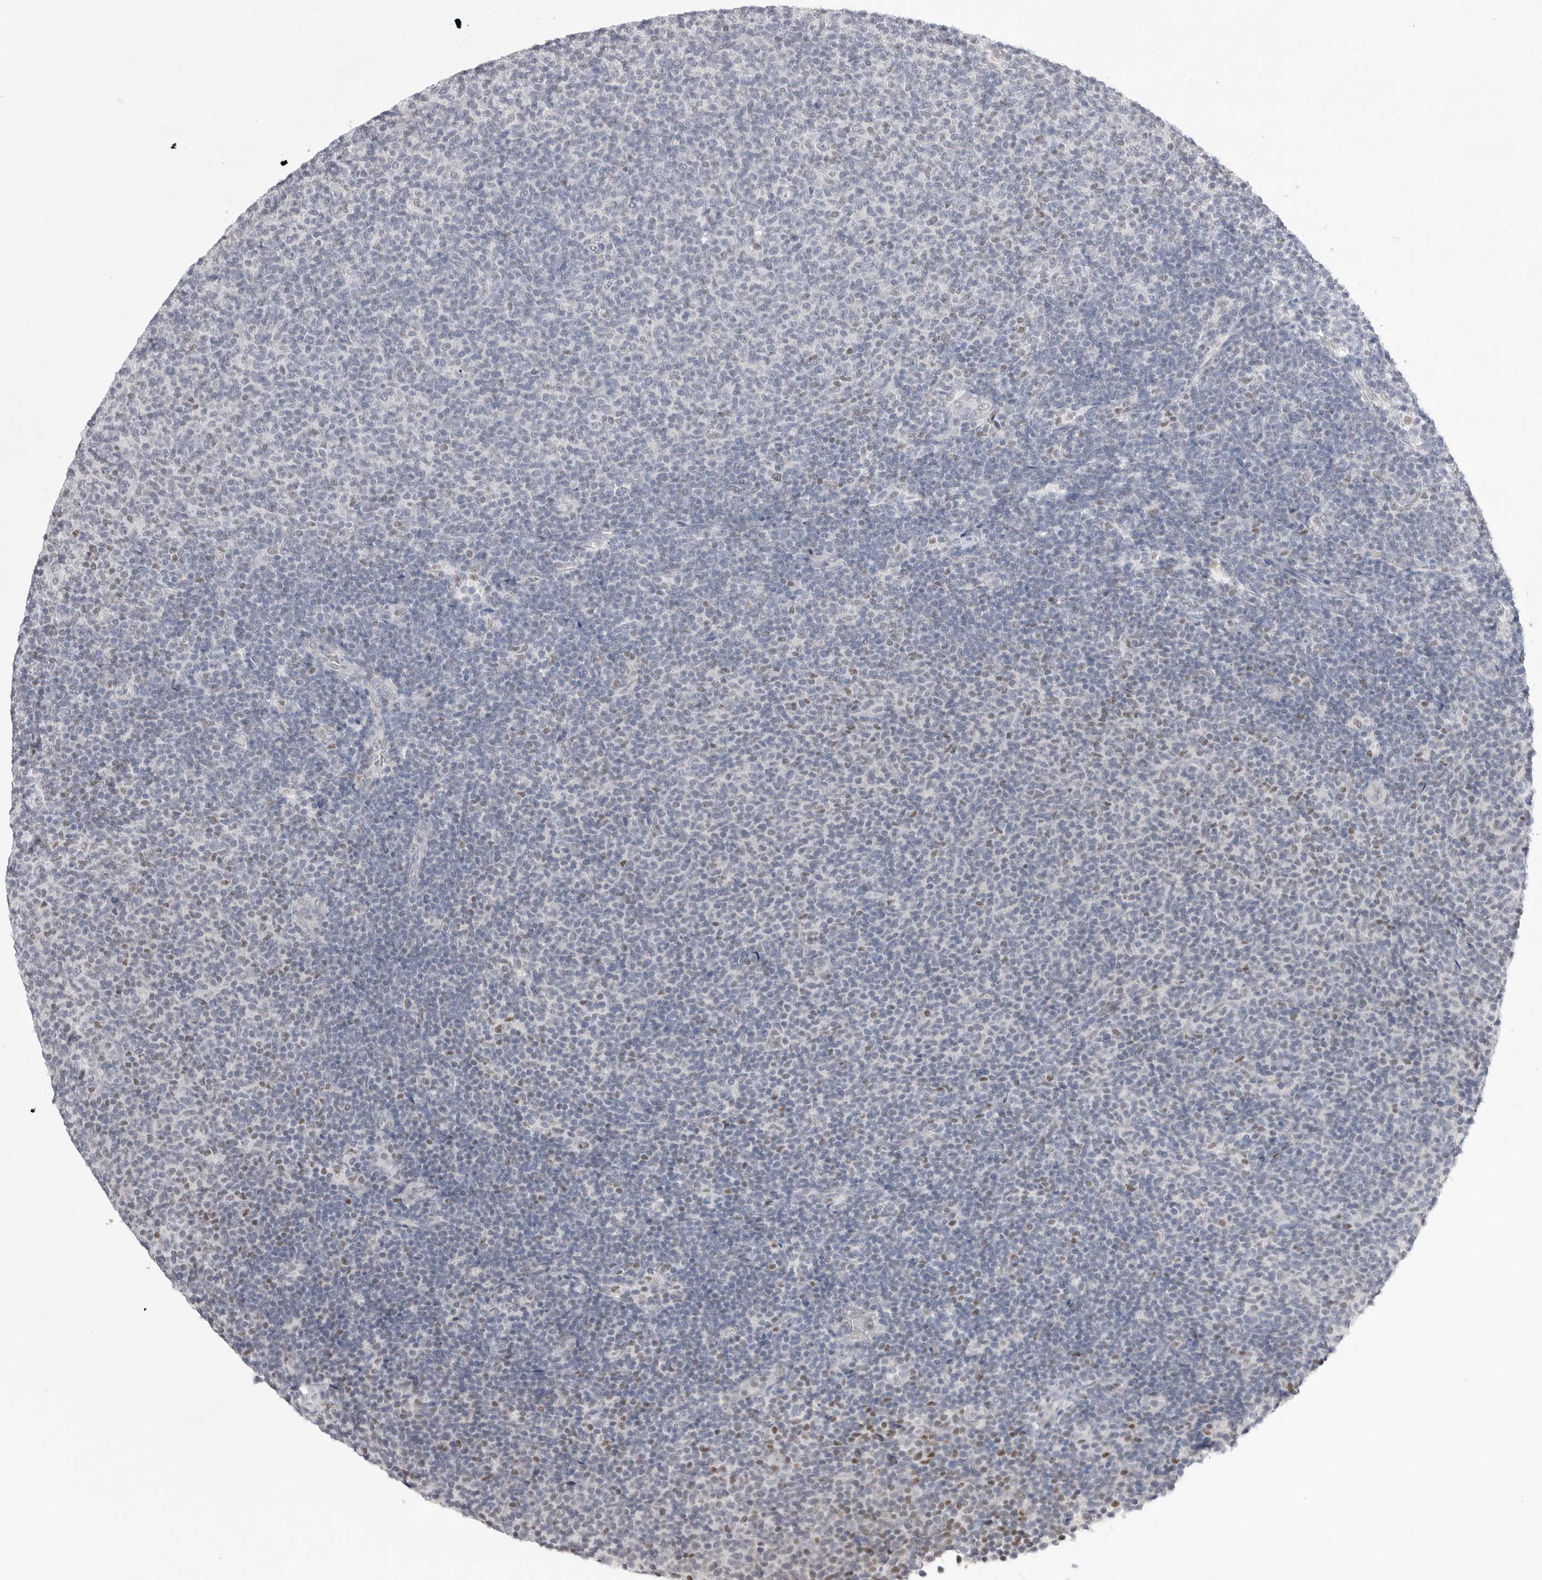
{"staining": {"intensity": "negative", "quantity": "none", "location": "none"}, "tissue": "lymphoma", "cell_type": "Tumor cells", "image_type": "cancer", "snomed": [{"axis": "morphology", "description": "Malignant lymphoma, non-Hodgkin's type, Low grade"}, {"axis": "topography", "description": "Lymph node"}], "caption": "Tumor cells are negative for brown protein staining in lymphoma. The staining is performed using DAB brown chromogen with nuclei counter-stained in using hematoxylin.", "gene": "ZBTB7B", "patient": {"sex": "male", "age": 66}}